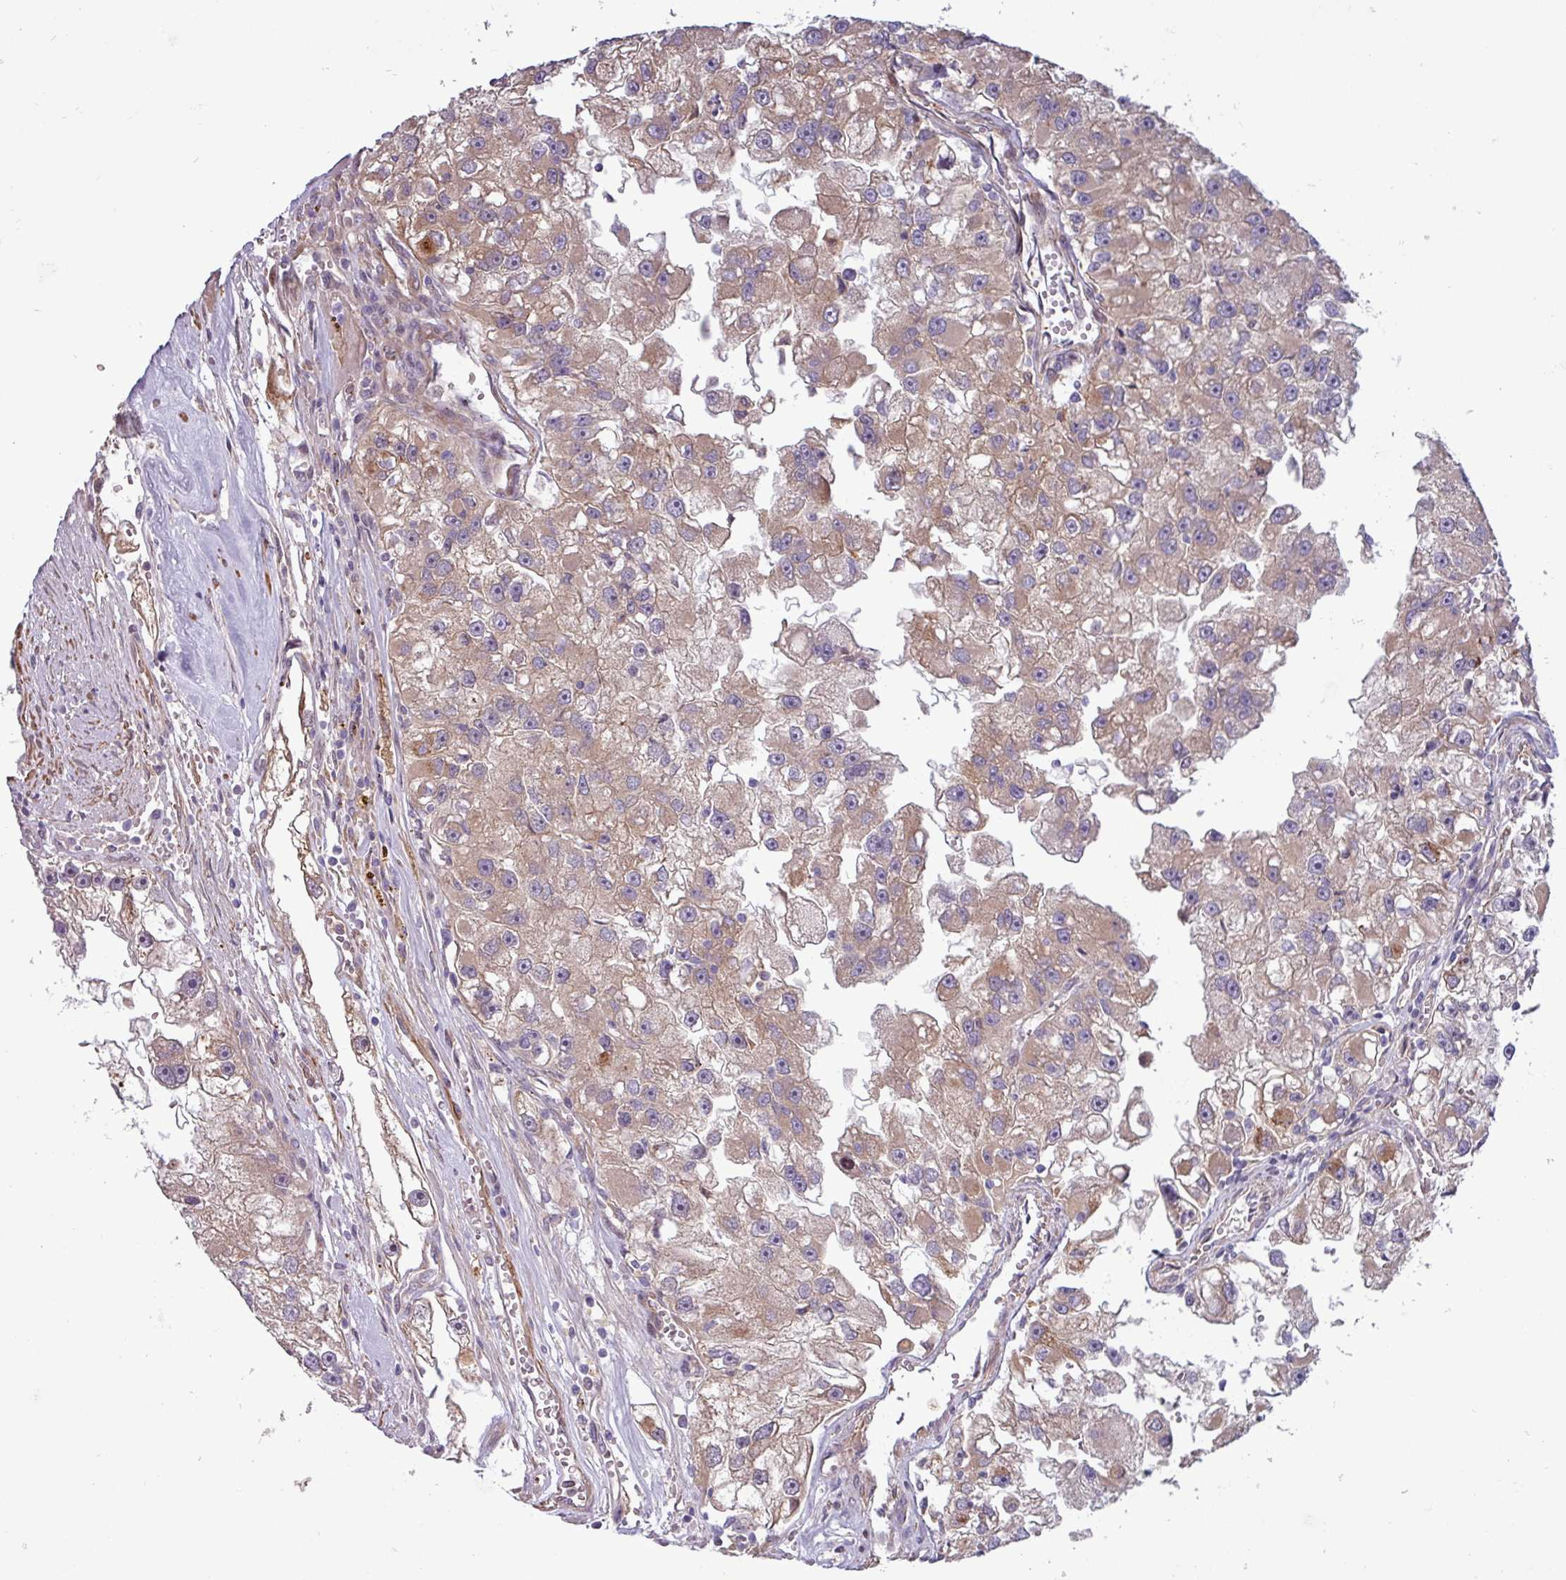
{"staining": {"intensity": "moderate", "quantity": ">75%", "location": "cytoplasmic/membranous"}, "tissue": "renal cancer", "cell_type": "Tumor cells", "image_type": "cancer", "snomed": [{"axis": "morphology", "description": "Adenocarcinoma, NOS"}, {"axis": "topography", "description": "Kidney"}], "caption": "Renal cancer was stained to show a protein in brown. There is medium levels of moderate cytoplasmic/membranous positivity in about >75% of tumor cells.", "gene": "PCED1A", "patient": {"sex": "male", "age": 63}}